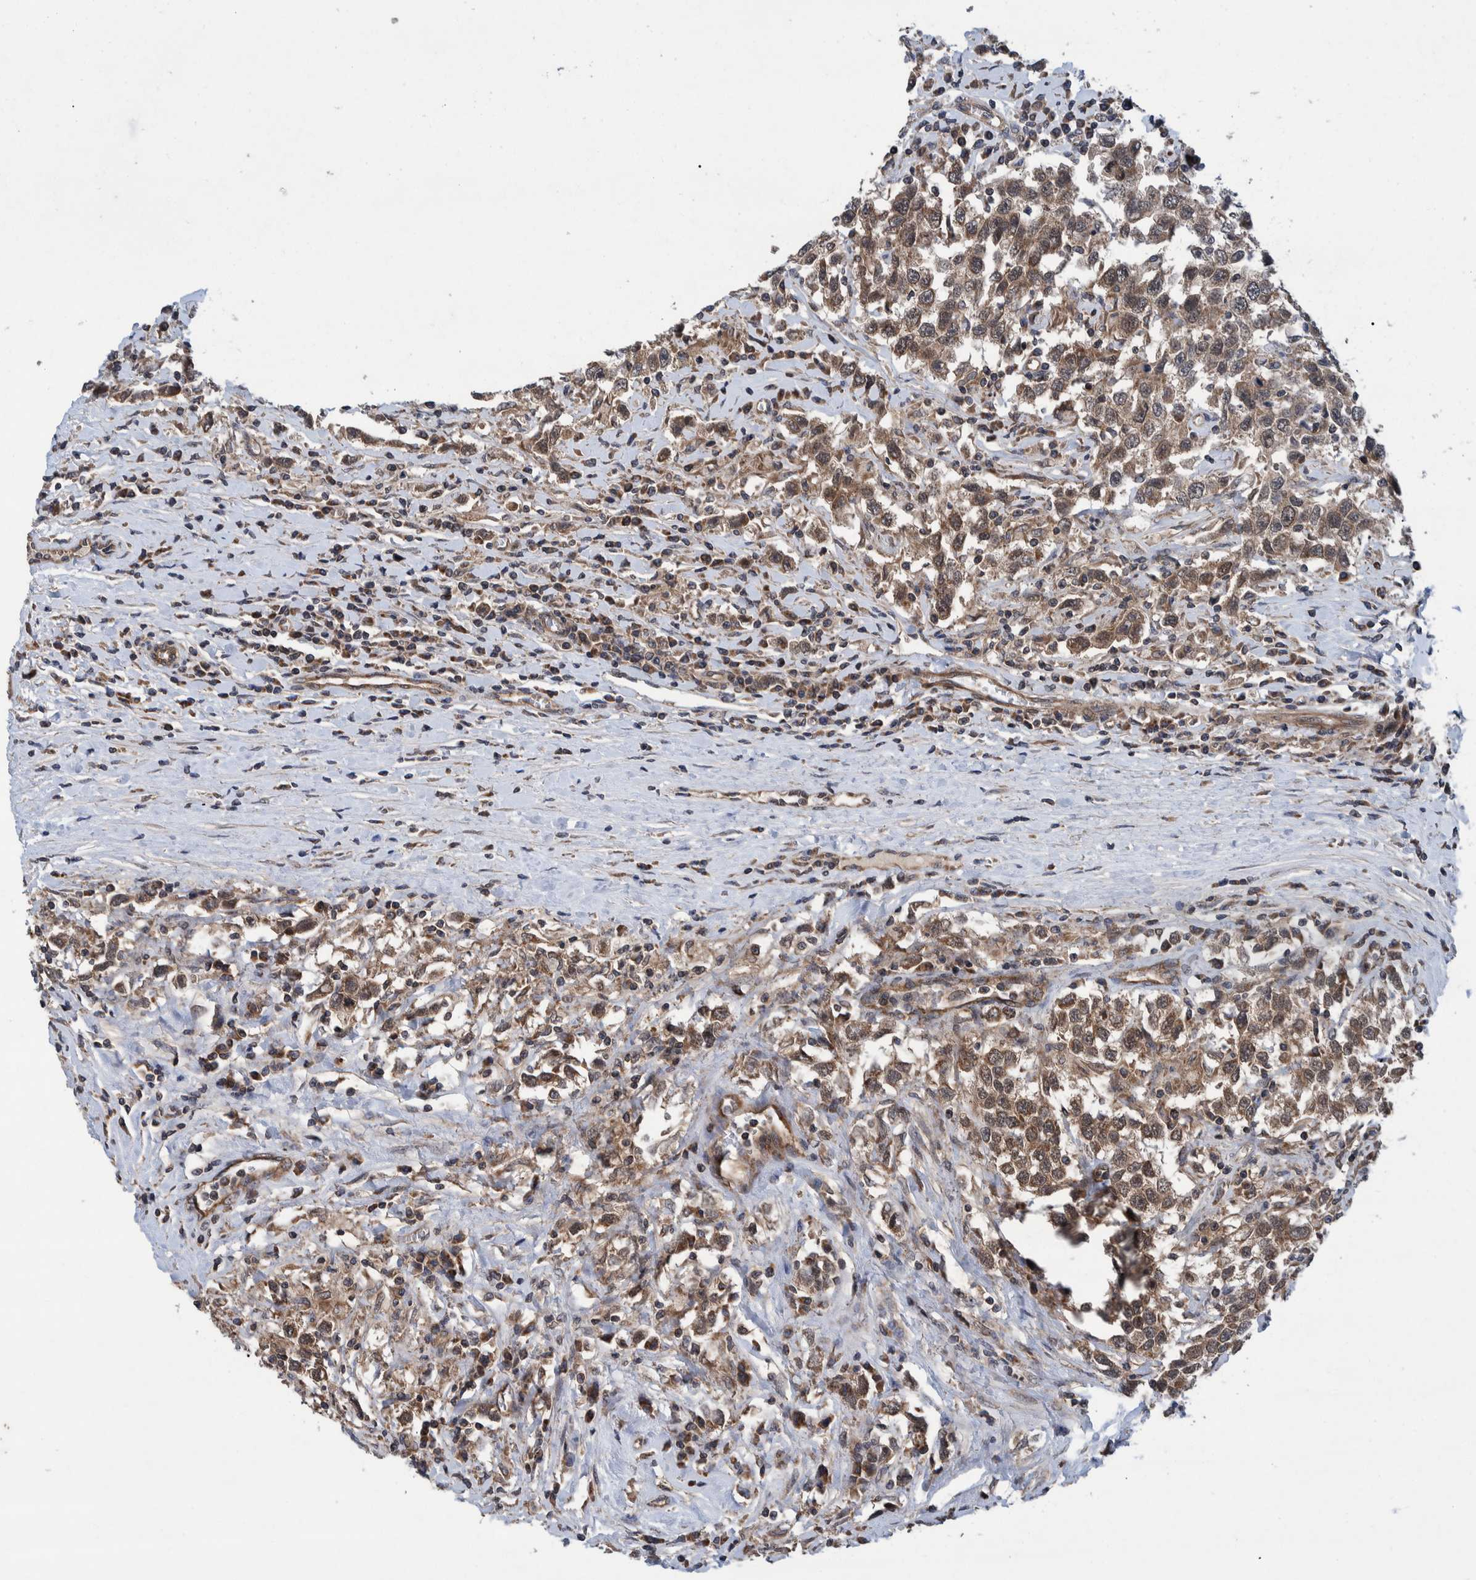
{"staining": {"intensity": "moderate", "quantity": ">75%", "location": "cytoplasmic/membranous"}, "tissue": "testis cancer", "cell_type": "Tumor cells", "image_type": "cancer", "snomed": [{"axis": "morphology", "description": "Seminoma, NOS"}, {"axis": "topography", "description": "Testis"}], "caption": "Immunohistochemistry (IHC) of seminoma (testis) exhibits medium levels of moderate cytoplasmic/membranous staining in approximately >75% of tumor cells. Ihc stains the protein in brown and the nuclei are stained blue.", "gene": "MRPS7", "patient": {"sex": "male", "age": 41}}